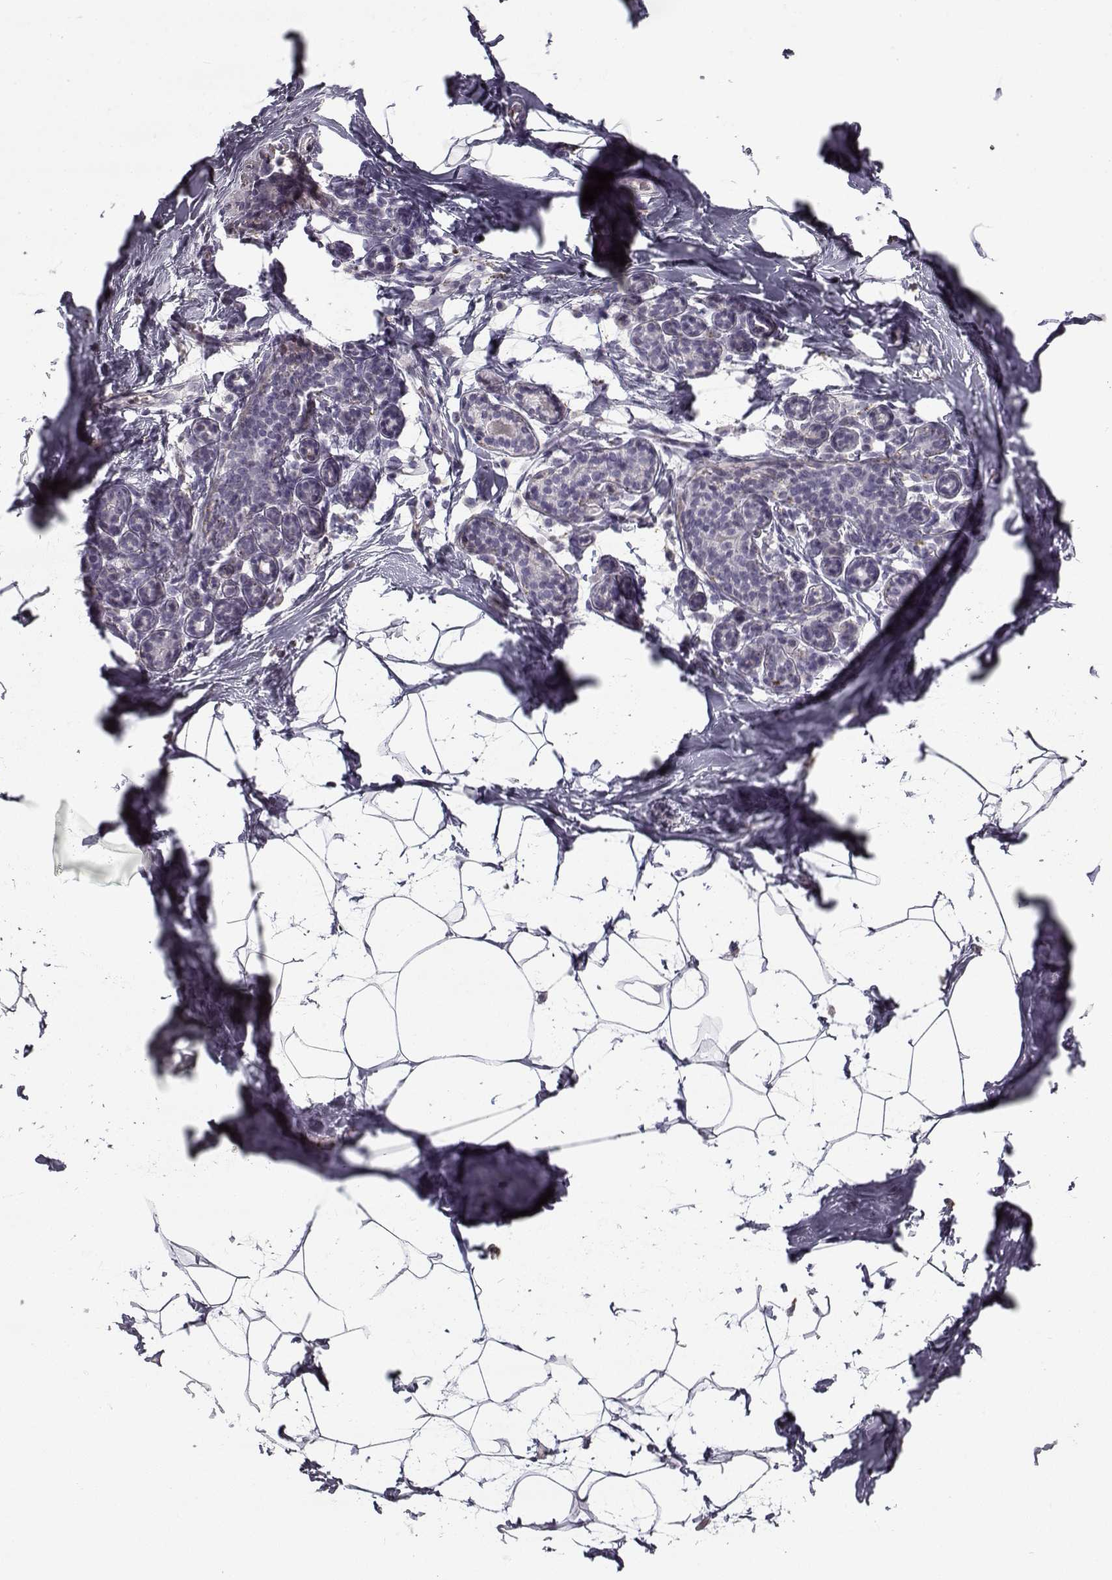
{"staining": {"intensity": "negative", "quantity": "none", "location": "none"}, "tissue": "breast", "cell_type": "Adipocytes", "image_type": "normal", "snomed": [{"axis": "morphology", "description": "Normal tissue, NOS"}, {"axis": "topography", "description": "Breast"}], "caption": "Immunohistochemistry (IHC) of normal breast displays no expression in adipocytes. Brightfield microscopy of immunohistochemistry (IHC) stained with DAB (3,3'-diaminobenzidine) (brown) and hematoxylin (blue), captured at high magnification.", "gene": "SNCA", "patient": {"sex": "female", "age": 32}}